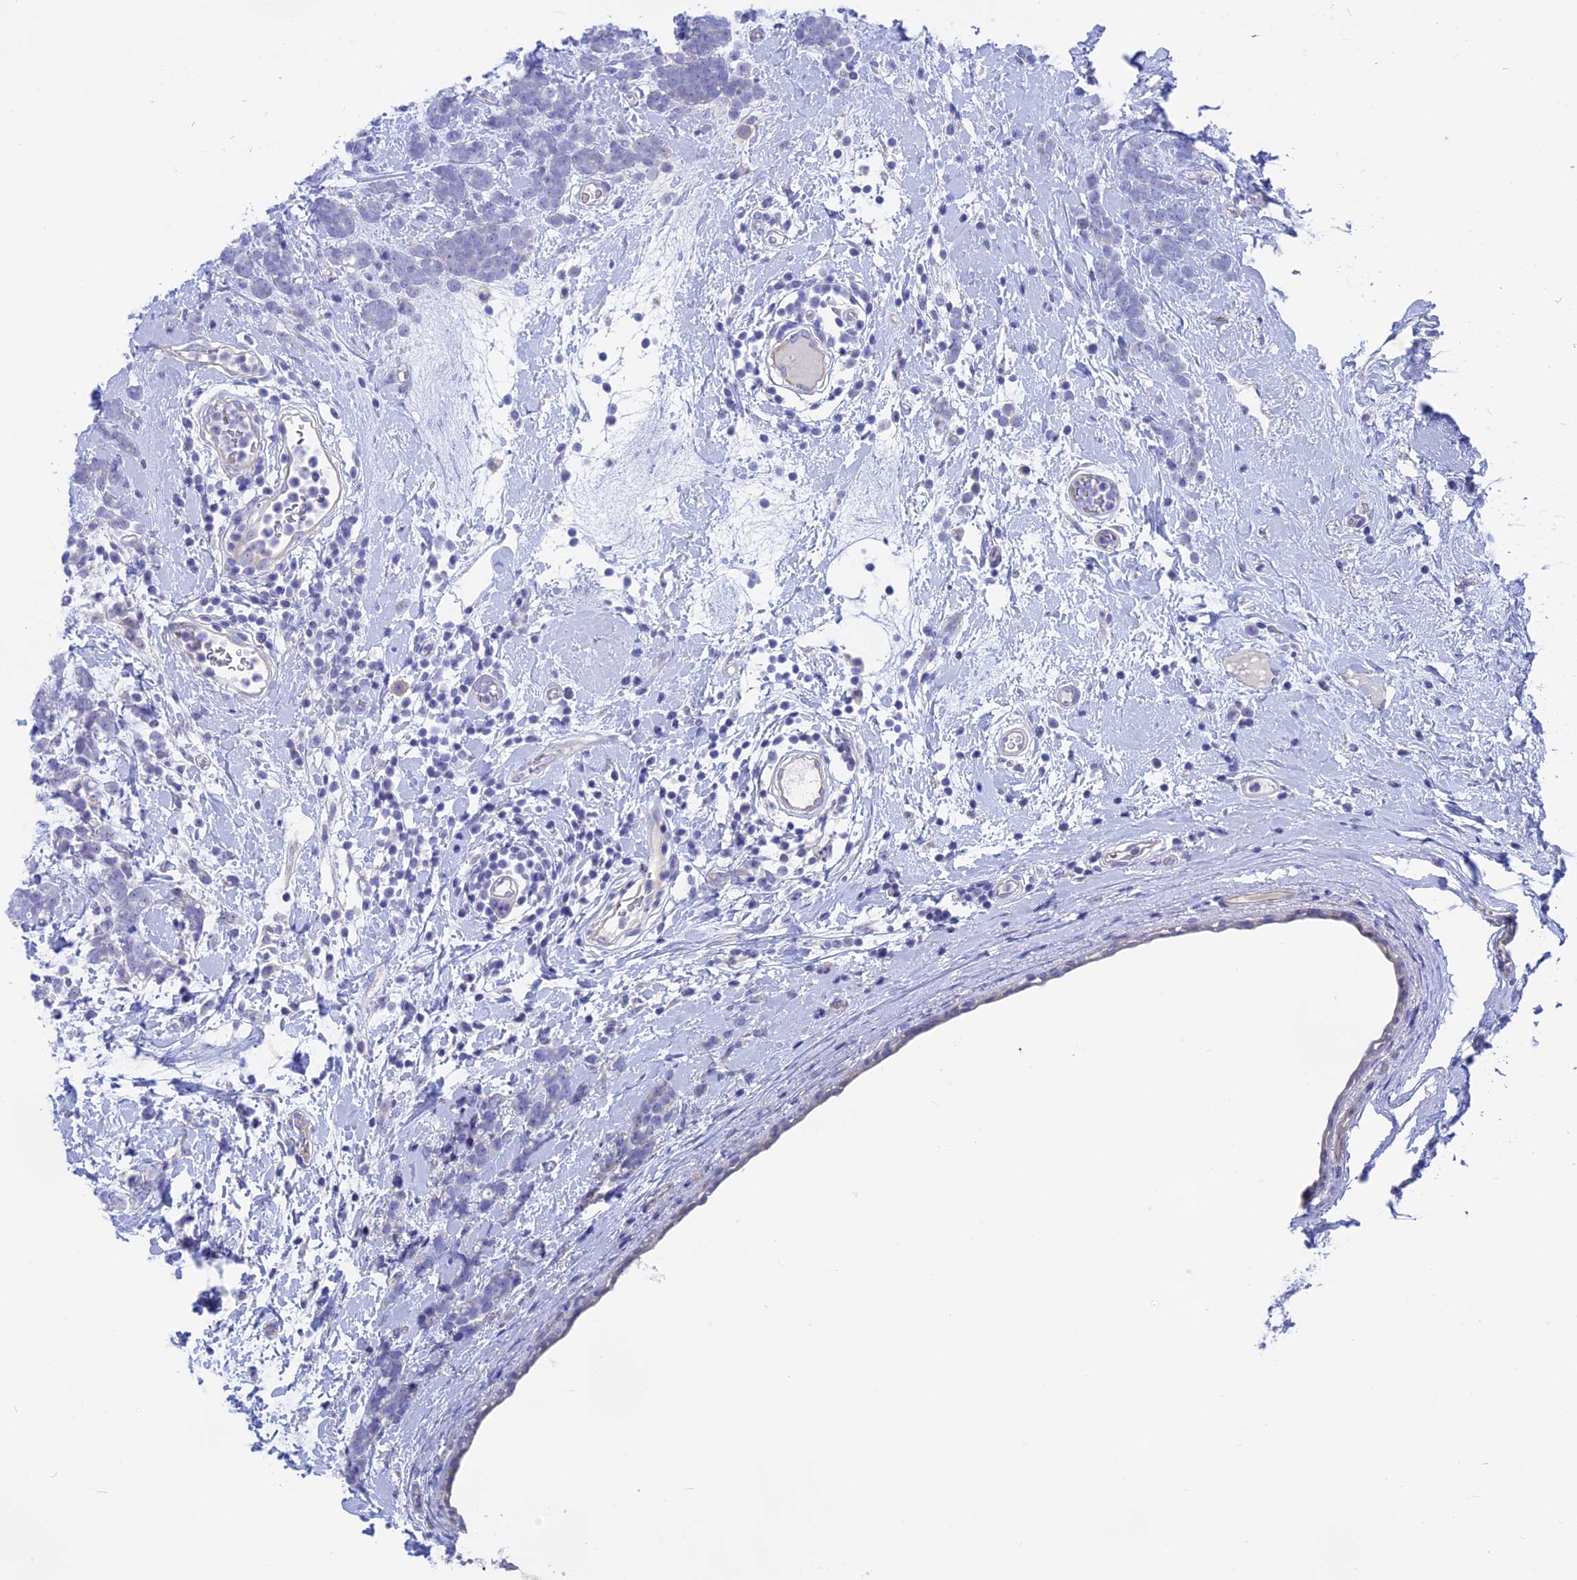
{"staining": {"intensity": "negative", "quantity": "none", "location": "none"}, "tissue": "breast cancer", "cell_type": "Tumor cells", "image_type": "cancer", "snomed": [{"axis": "morphology", "description": "Lobular carcinoma"}, {"axis": "topography", "description": "Breast"}], "caption": "Immunohistochemistry (IHC) of breast lobular carcinoma shows no expression in tumor cells.", "gene": "GLB1L", "patient": {"sex": "female", "age": 58}}